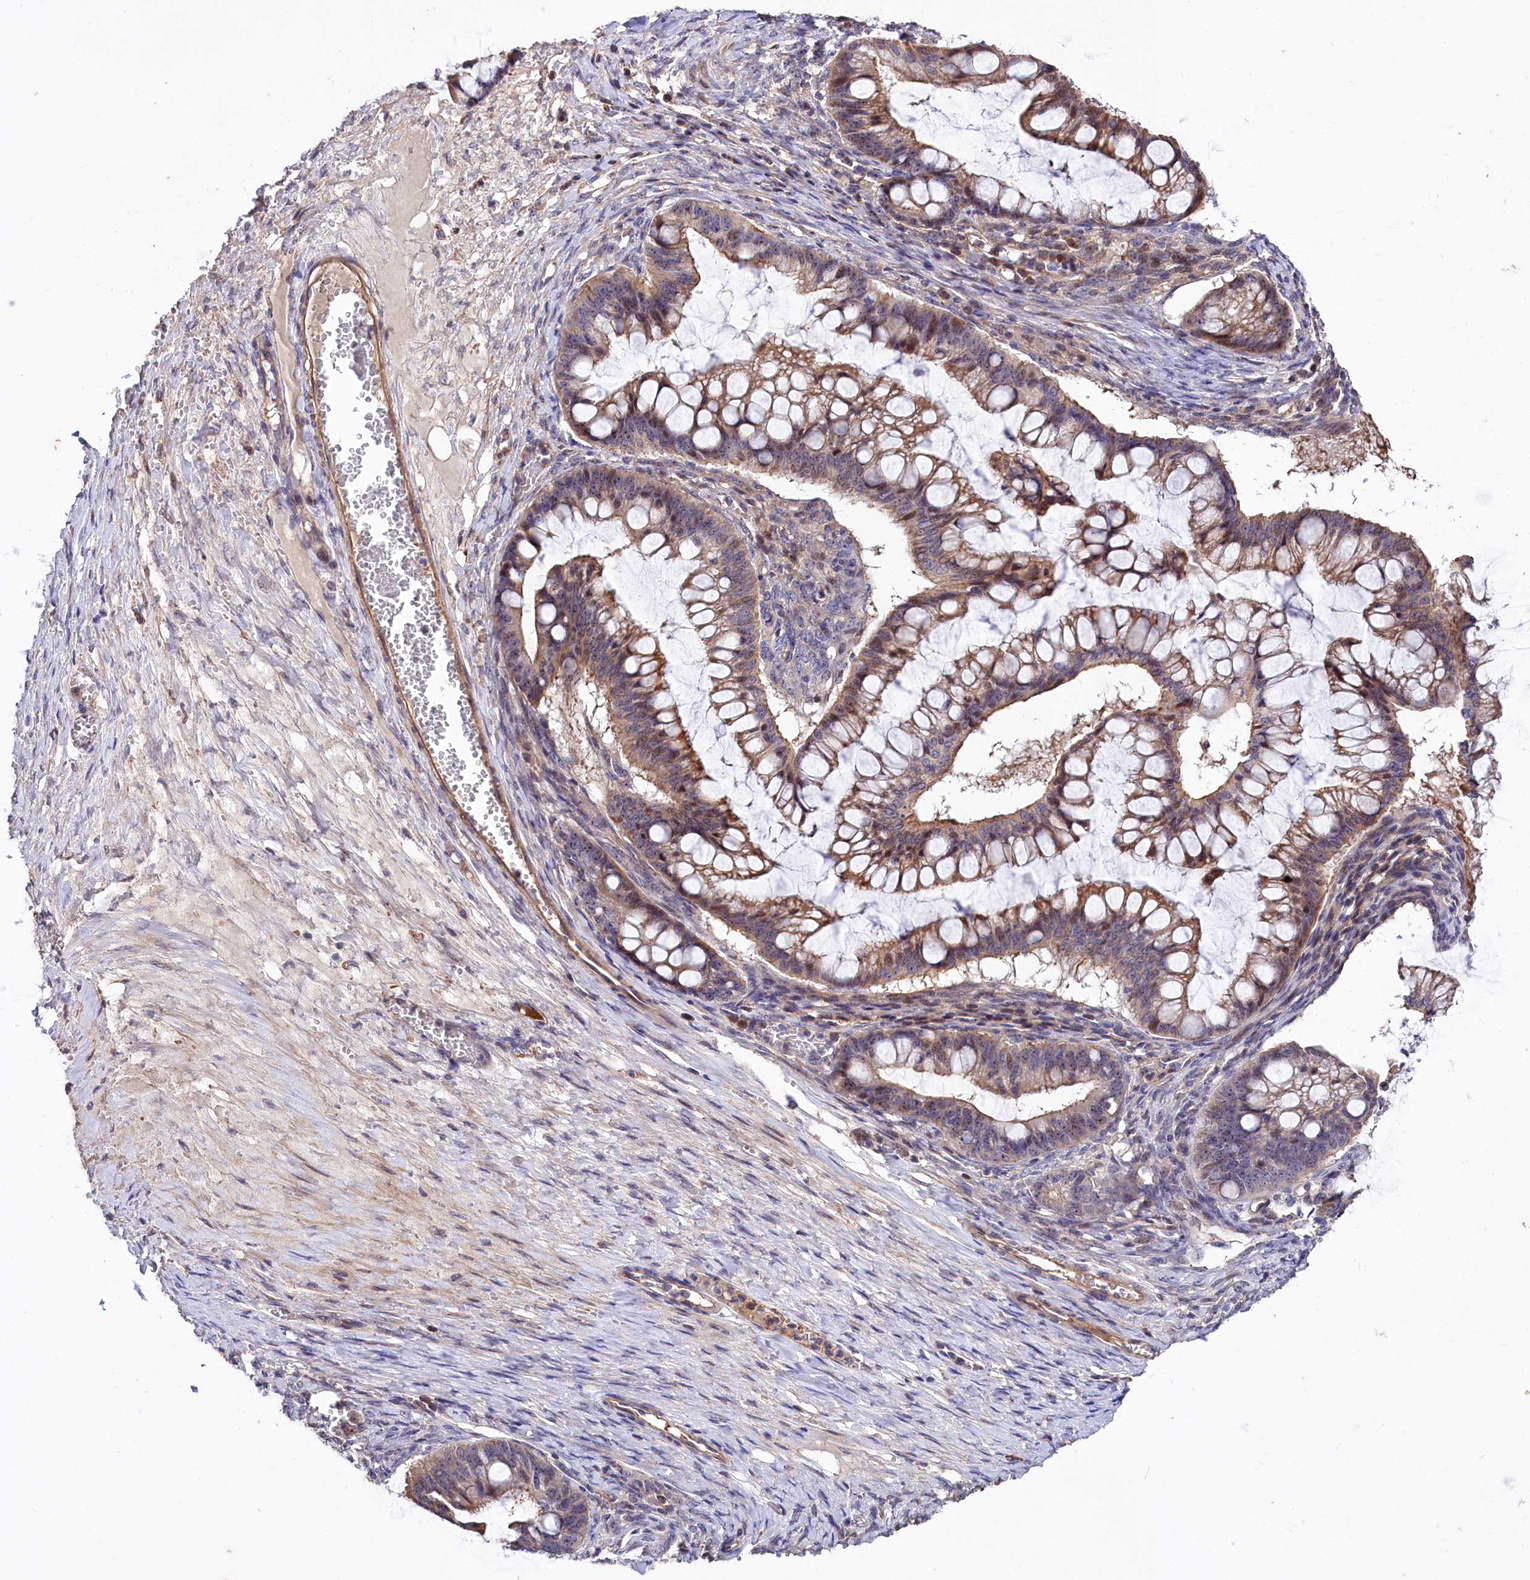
{"staining": {"intensity": "moderate", "quantity": ">75%", "location": "cytoplasmic/membranous,nuclear"}, "tissue": "ovarian cancer", "cell_type": "Tumor cells", "image_type": "cancer", "snomed": [{"axis": "morphology", "description": "Cystadenocarcinoma, mucinous, NOS"}, {"axis": "topography", "description": "Ovary"}], "caption": "Protein staining of ovarian cancer tissue demonstrates moderate cytoplasmic/membranous and nuclear positivity in about >75% of tumor cells. The staining is performed using DAB (3,3'-diaminobenzidine) brown chromogen to label protein expression. The nuclei are counter-stained blue using hematoxylin.", "gene": "RPUSD3", "patient": {"sex": "female", "age": 73}}